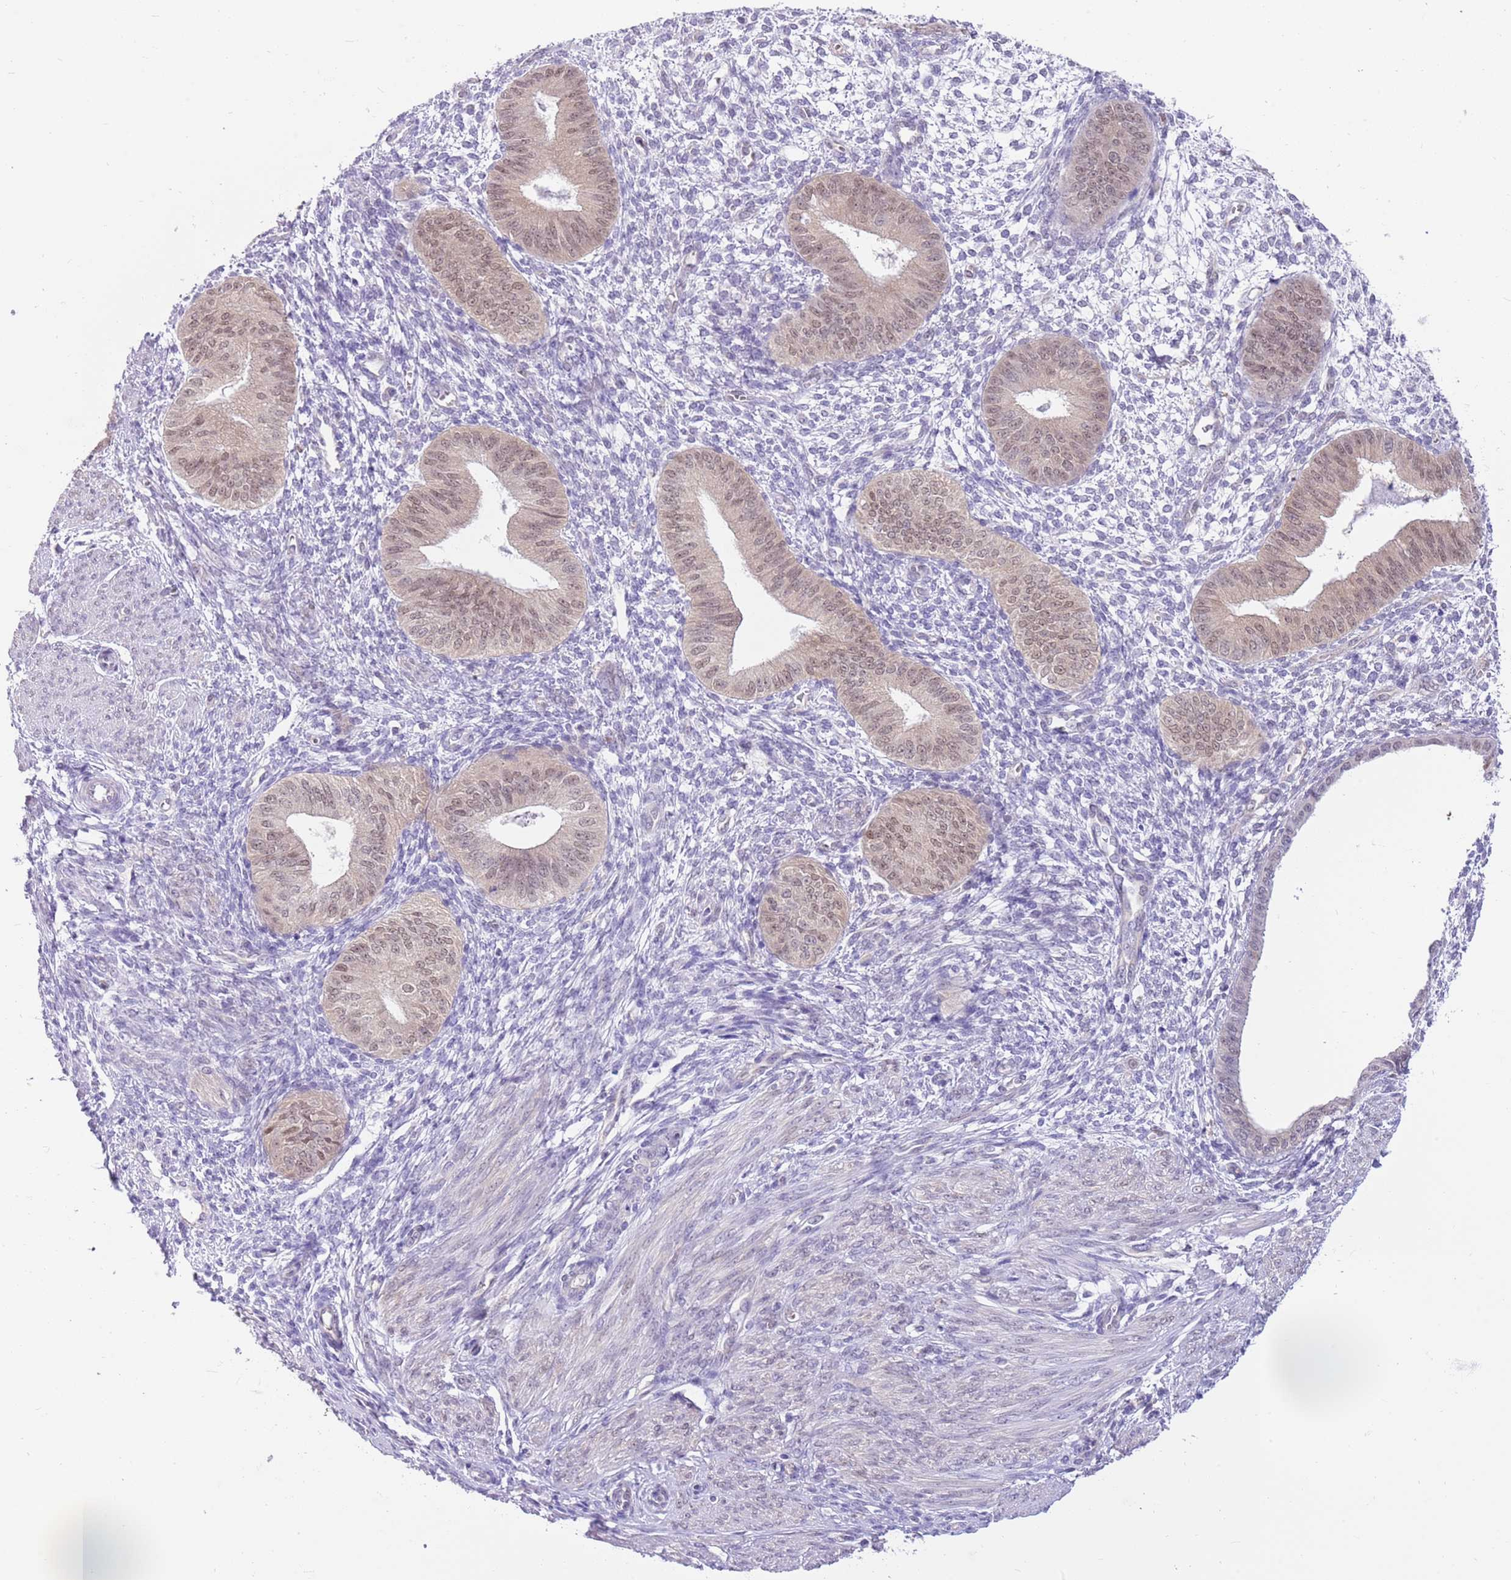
{"staining": {"intensity": "negative", "quantity": "none", "location": "none"}, "tissue": "endometrium", "cell_type": "Cells in endometrial stroma", "image_type": "normal", "snomed": [{"axis": "morphology", "description": "Normal tissue, NOS"}, {"axis": "topography", "description": "Endometrium"}], "caption": "Immunohistochemical staining of benign human endometrium displays no significant expression in cells in endometrial stroma.", "gene": "DDI2", "patient": {"sex": "female", "age": 49}}